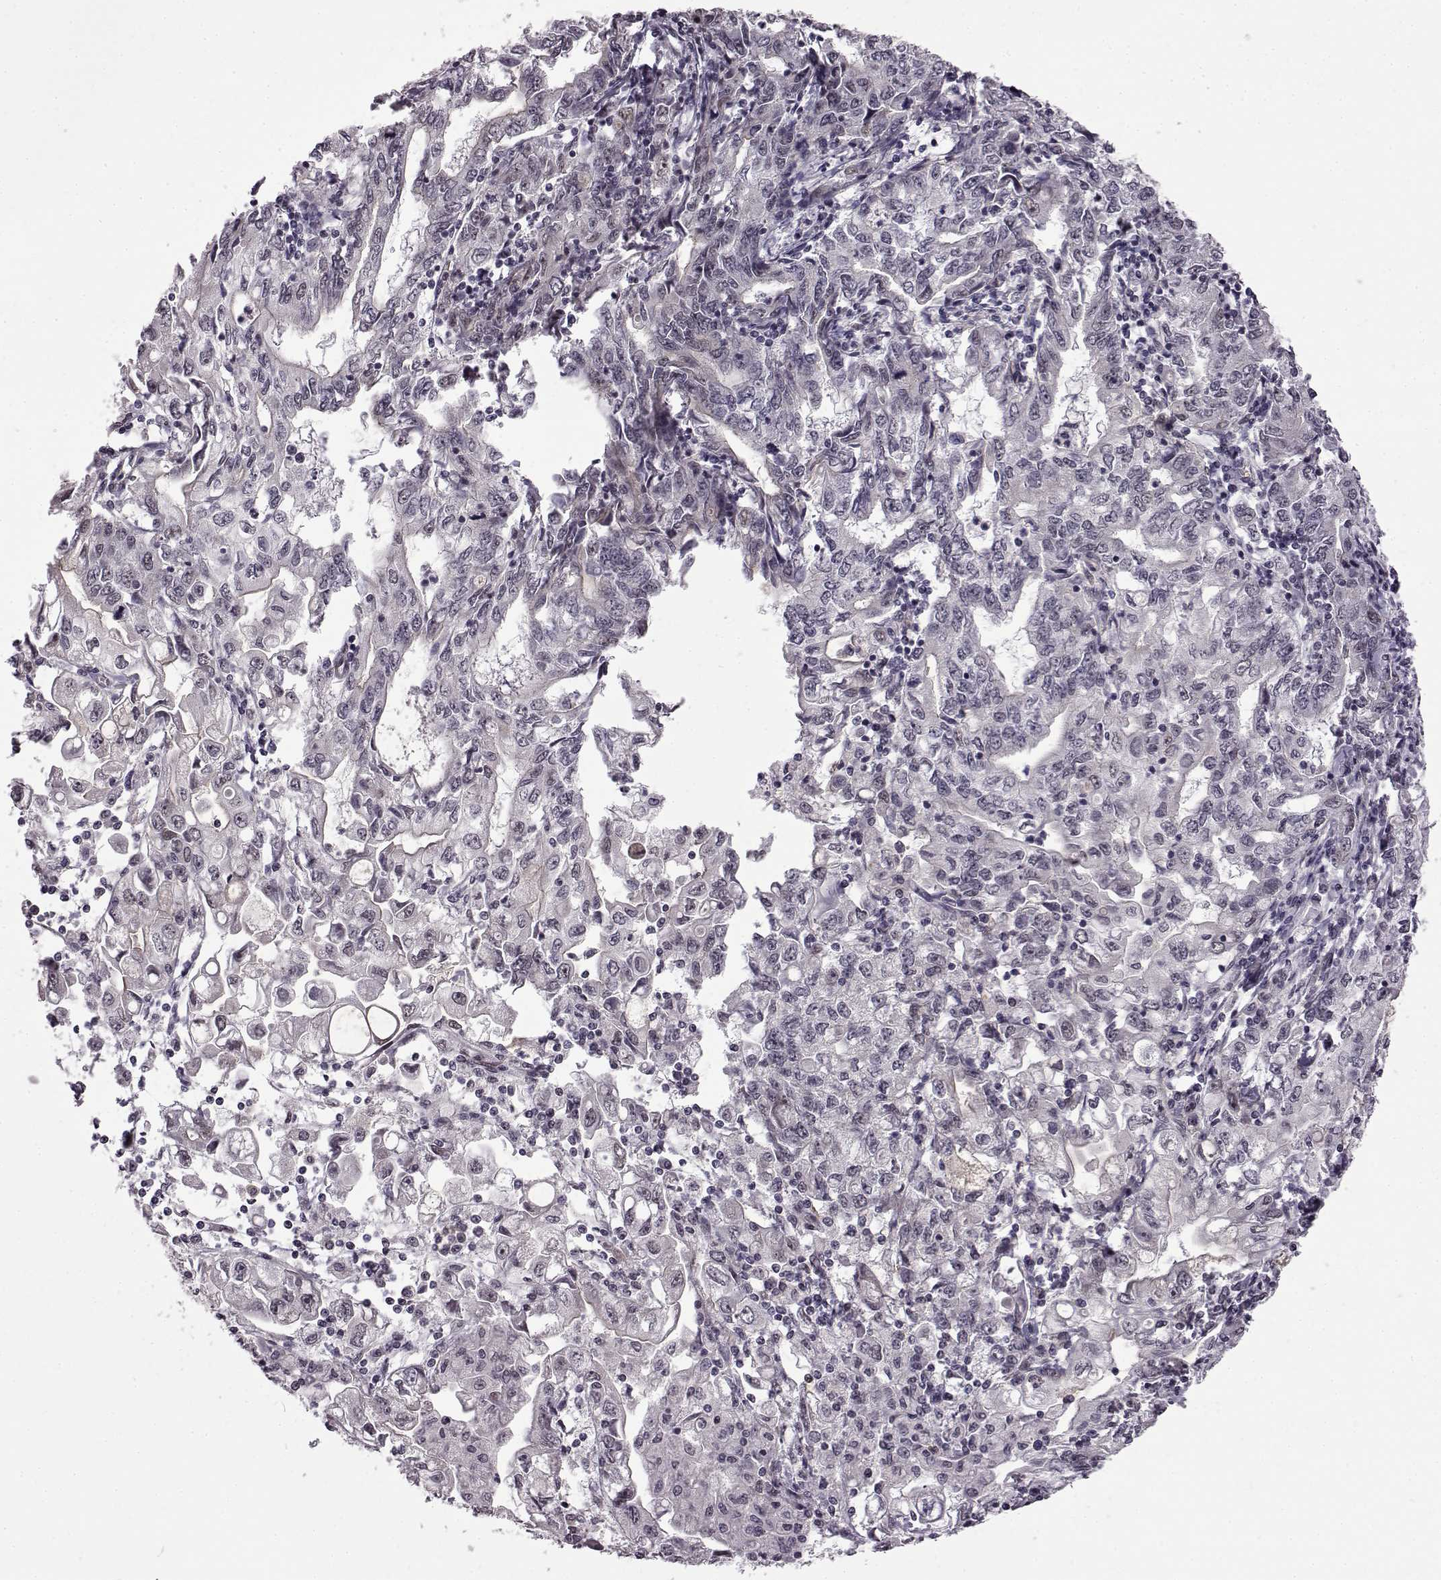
{"staining": {"intensity": "negative", "quantity": "none", "location": "none"}, "tissue": "stomach cancer", "cell_type": "Tumor cells", "image_type": "cancer", "snomed": [{"axis": "morphology", "description": "Adenocarcinoma, NOS"}, {"axis": "topography", "description": "Stomach, lower"}], "caption": "High magnification brightfield microscopy of adenocarcinoma (stomach) stained with DAB (3,3'-diaminobenzidine) (brown) and counterstained with hematoxylin (blue): tumor cells show no significant expression.", "gene": "SYNPO2", "patient": {"sex": "female", "age": 72}}